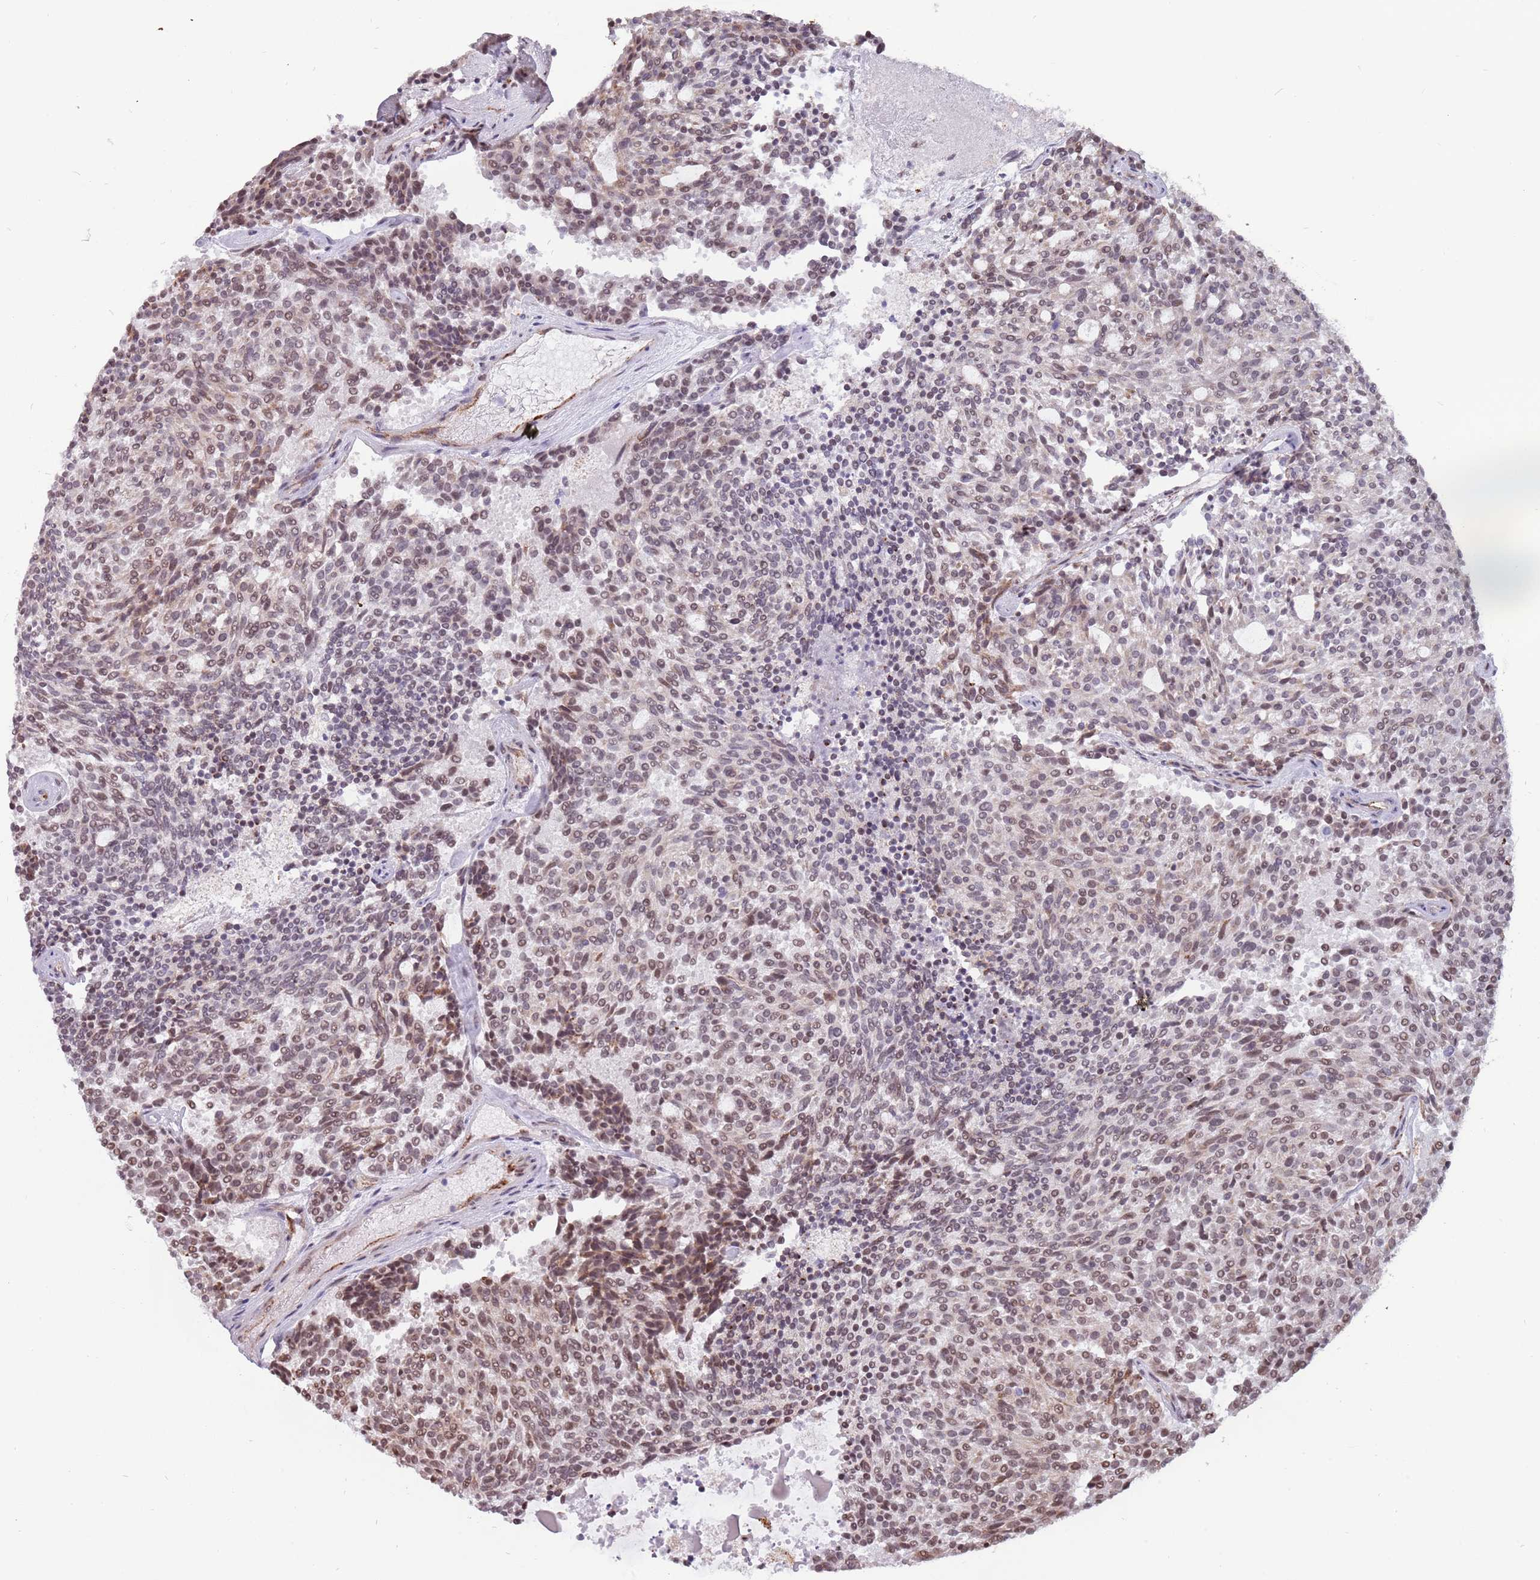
{"staining": {"intensity": "moderate", "quantity": "25%-75%", "location": "nuclear"}, "tissue": "carcinoid", "cell_type": "Tumor cells", "image_type": "cancer", "snomed": [{"axis": "morphology", "description": "Carcinoid, malignant, NOS"}, {"axis": "topography", "description": "Pancreas"}], "caption": "About 25%-75% of tumor cells in carcinoid (malignant) show moderate nuclear protein positivity as visualized by brown immunohistochemical staining.", "gene": "BARD1", "patient": {"sex": "female", "age": 54}}